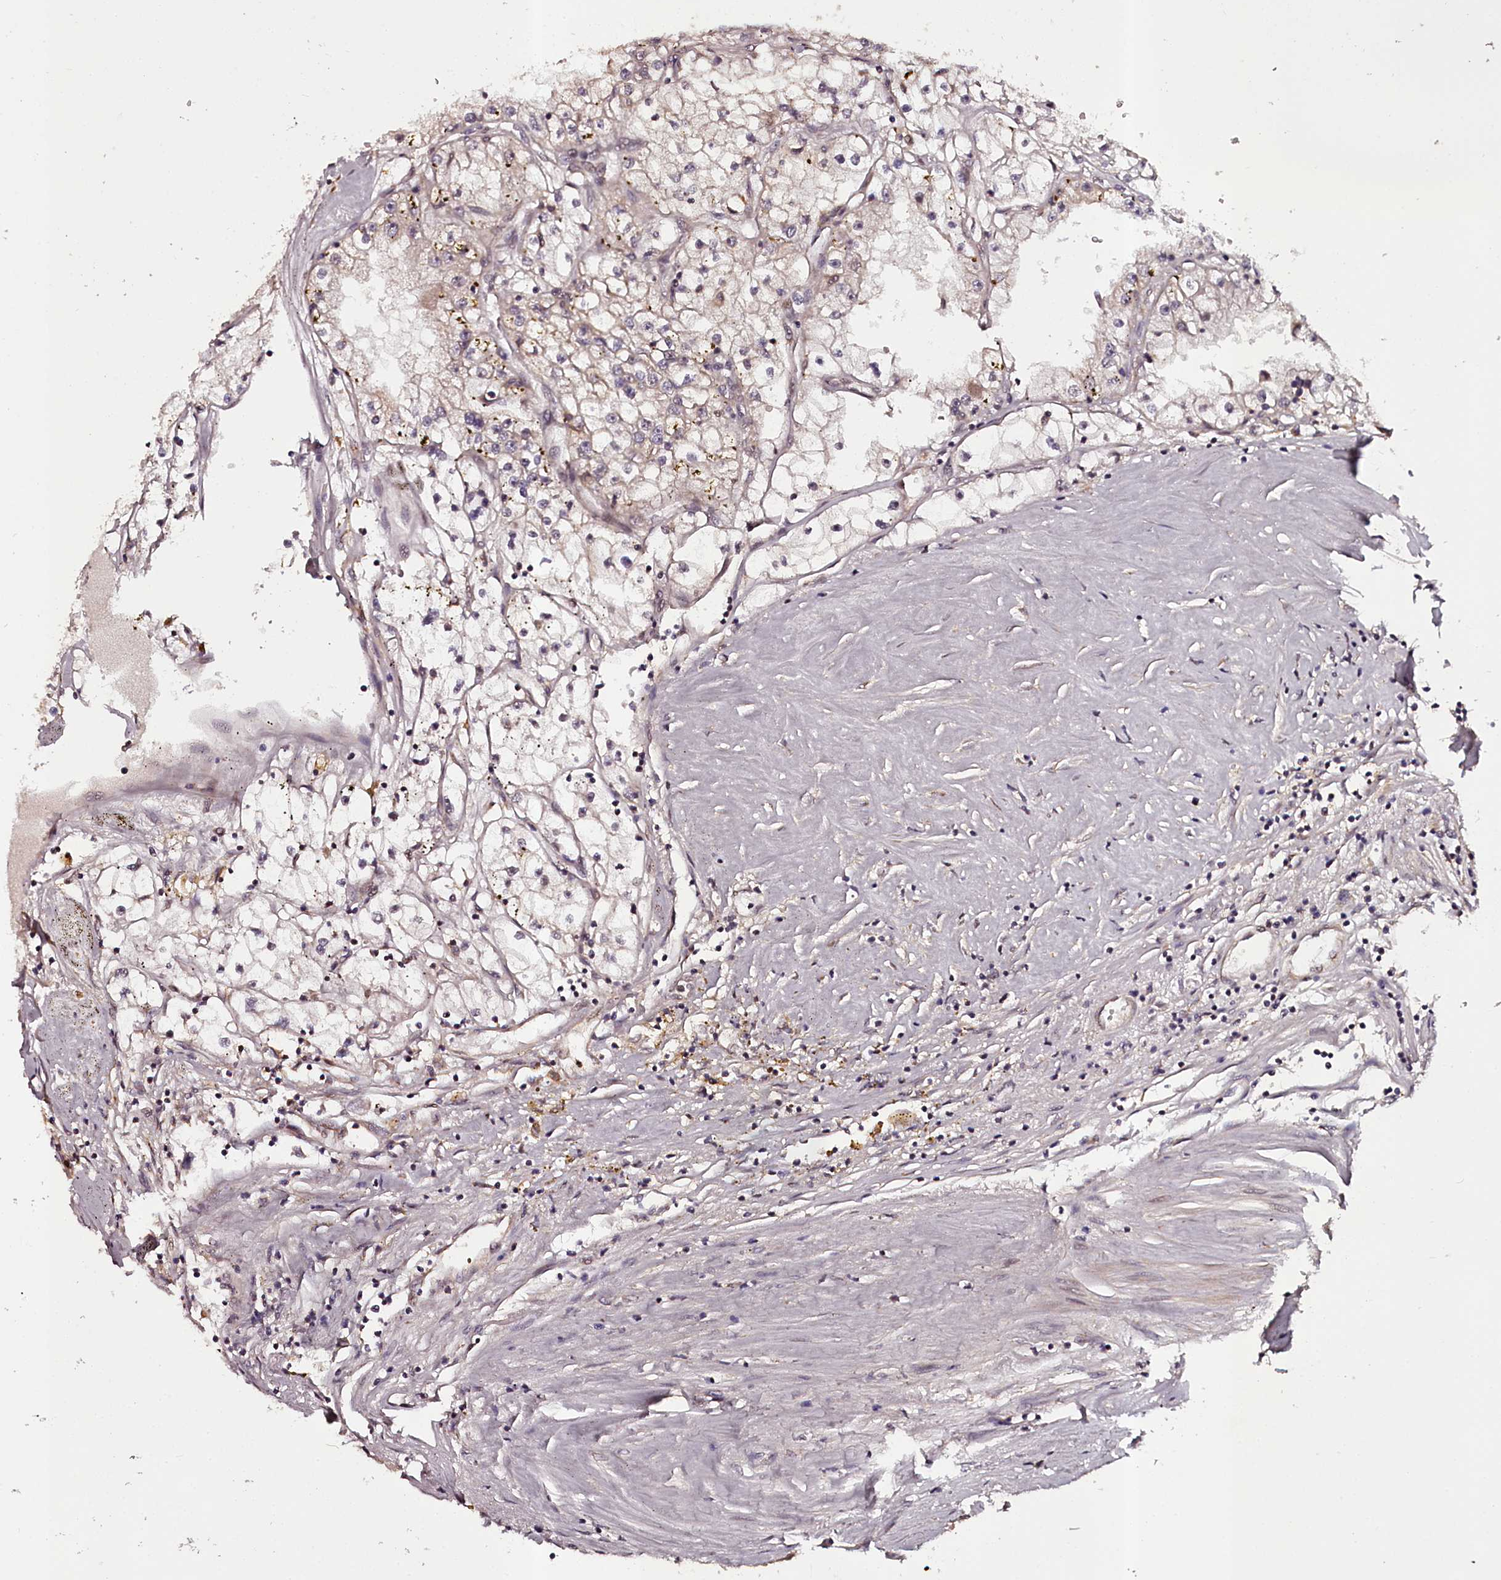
{"staining": {"intensity": "negative", "quantity": "none", "location": "none"}, "tissue": "renal cancer", "cell_type": "Tumor cells", "image_type": "cancer", "snomed": [{"axis": "morphology", "description": "Adenocarcinoma, NOS"}, {"axis": "topography", "description": "Kidney"}], "caption": "High magnification brightfield microscopy of renal cancer (adenocarcinoma) stained with DAB (brown) and counterstained with hematoxylin (blue): tumor cells show no significant staining.", "gene": "MAML3", "patient": {"sex": "male", "age": 56}}